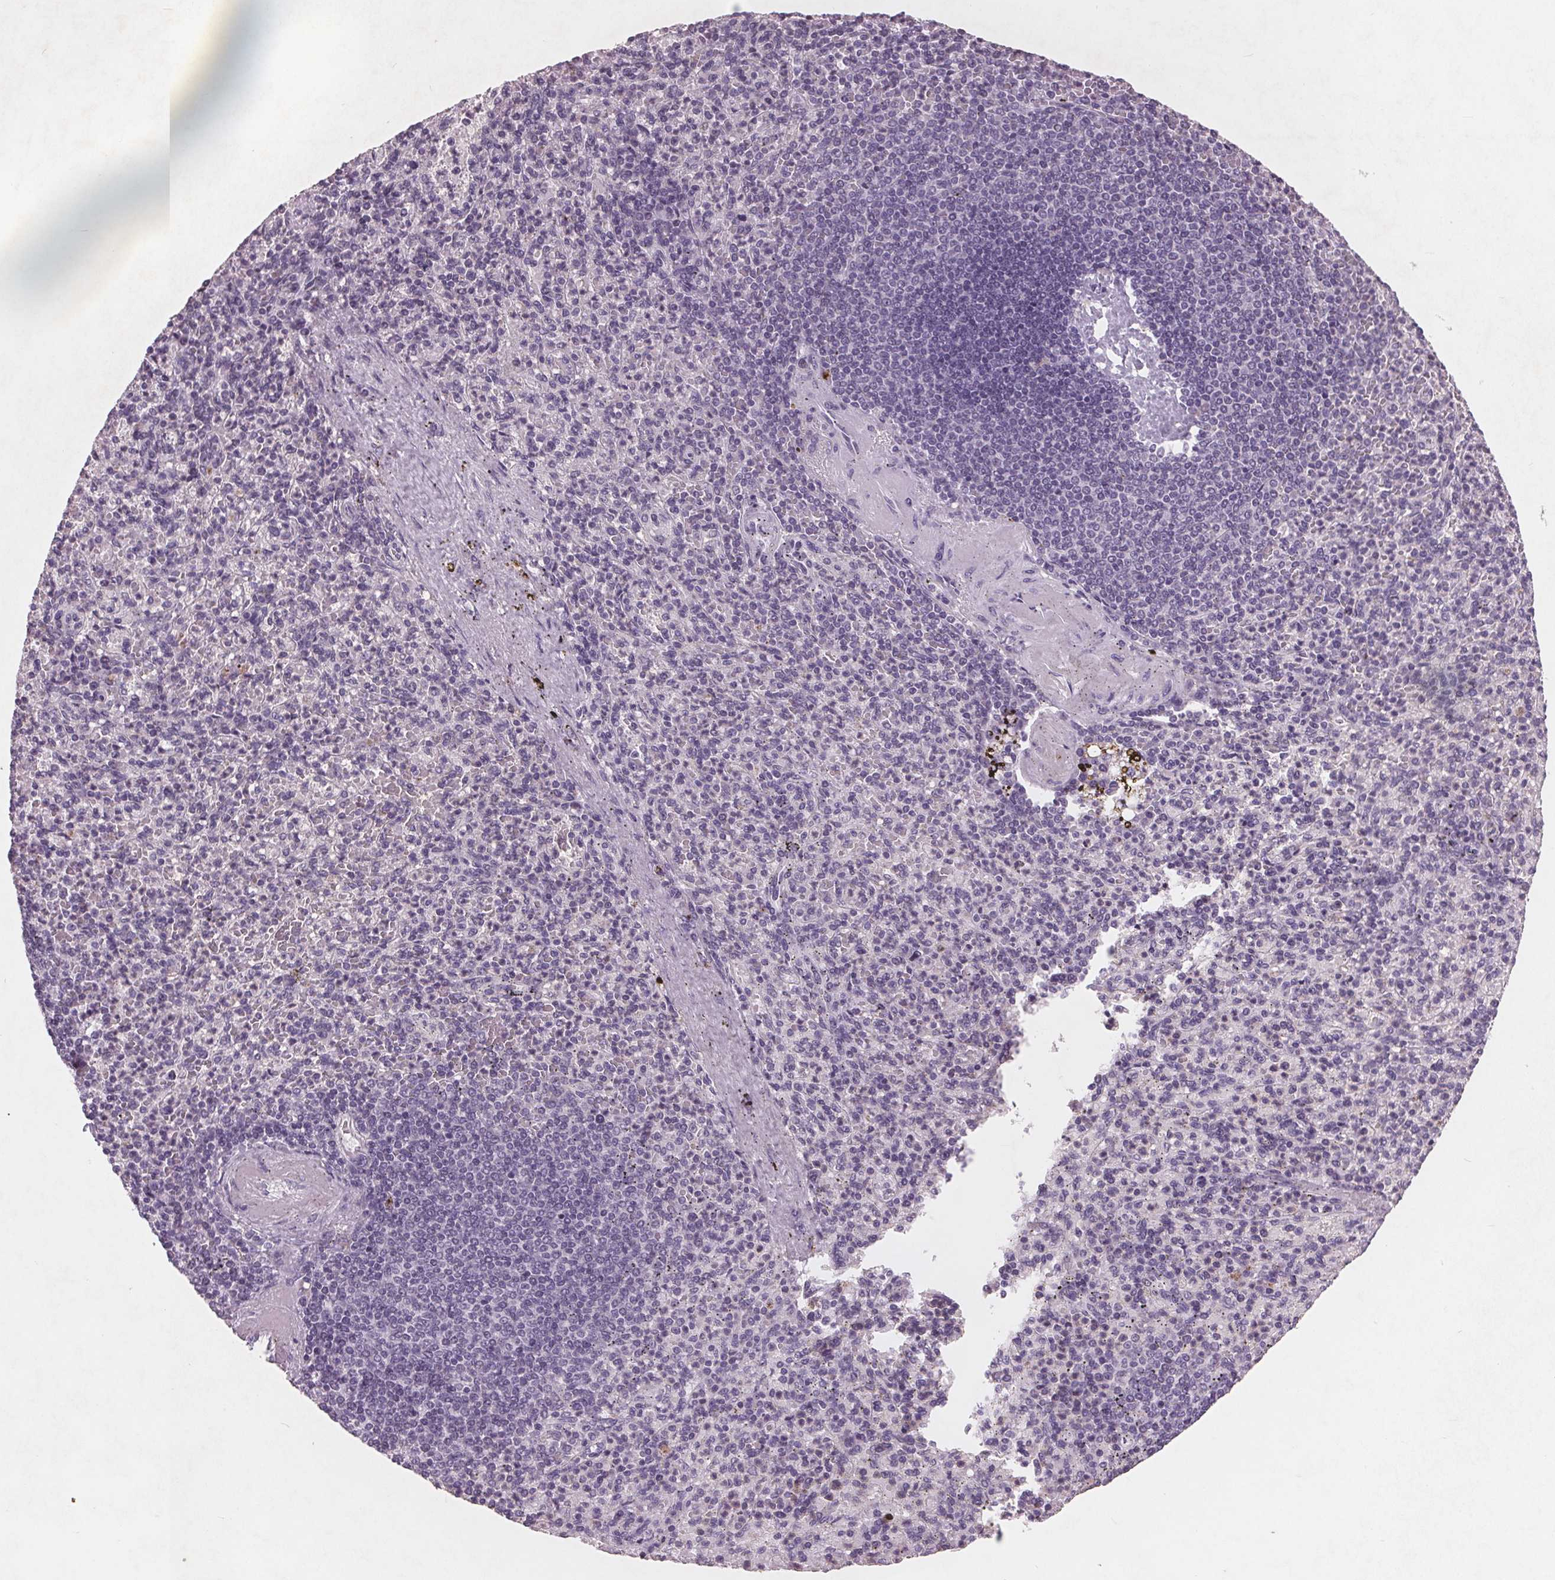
{"staining": {"intensity": "negative", "quantity": "none", "location": "none"}, "tissue": "spleen", "cell_type": "Cells in red pulp", "image_type": "normal", "snomed": [{"axis": "morphology", "description": "Normal tissue, NOS"}, {"axis": "topography", "description": "Spleen"}], "caption": "This is an IHC photomicrograph of unremarkable human spleen. There is no staining in cells in red pulp.", "gene": "PTPN14", "patient": {"sex": "female", "age": 74}}